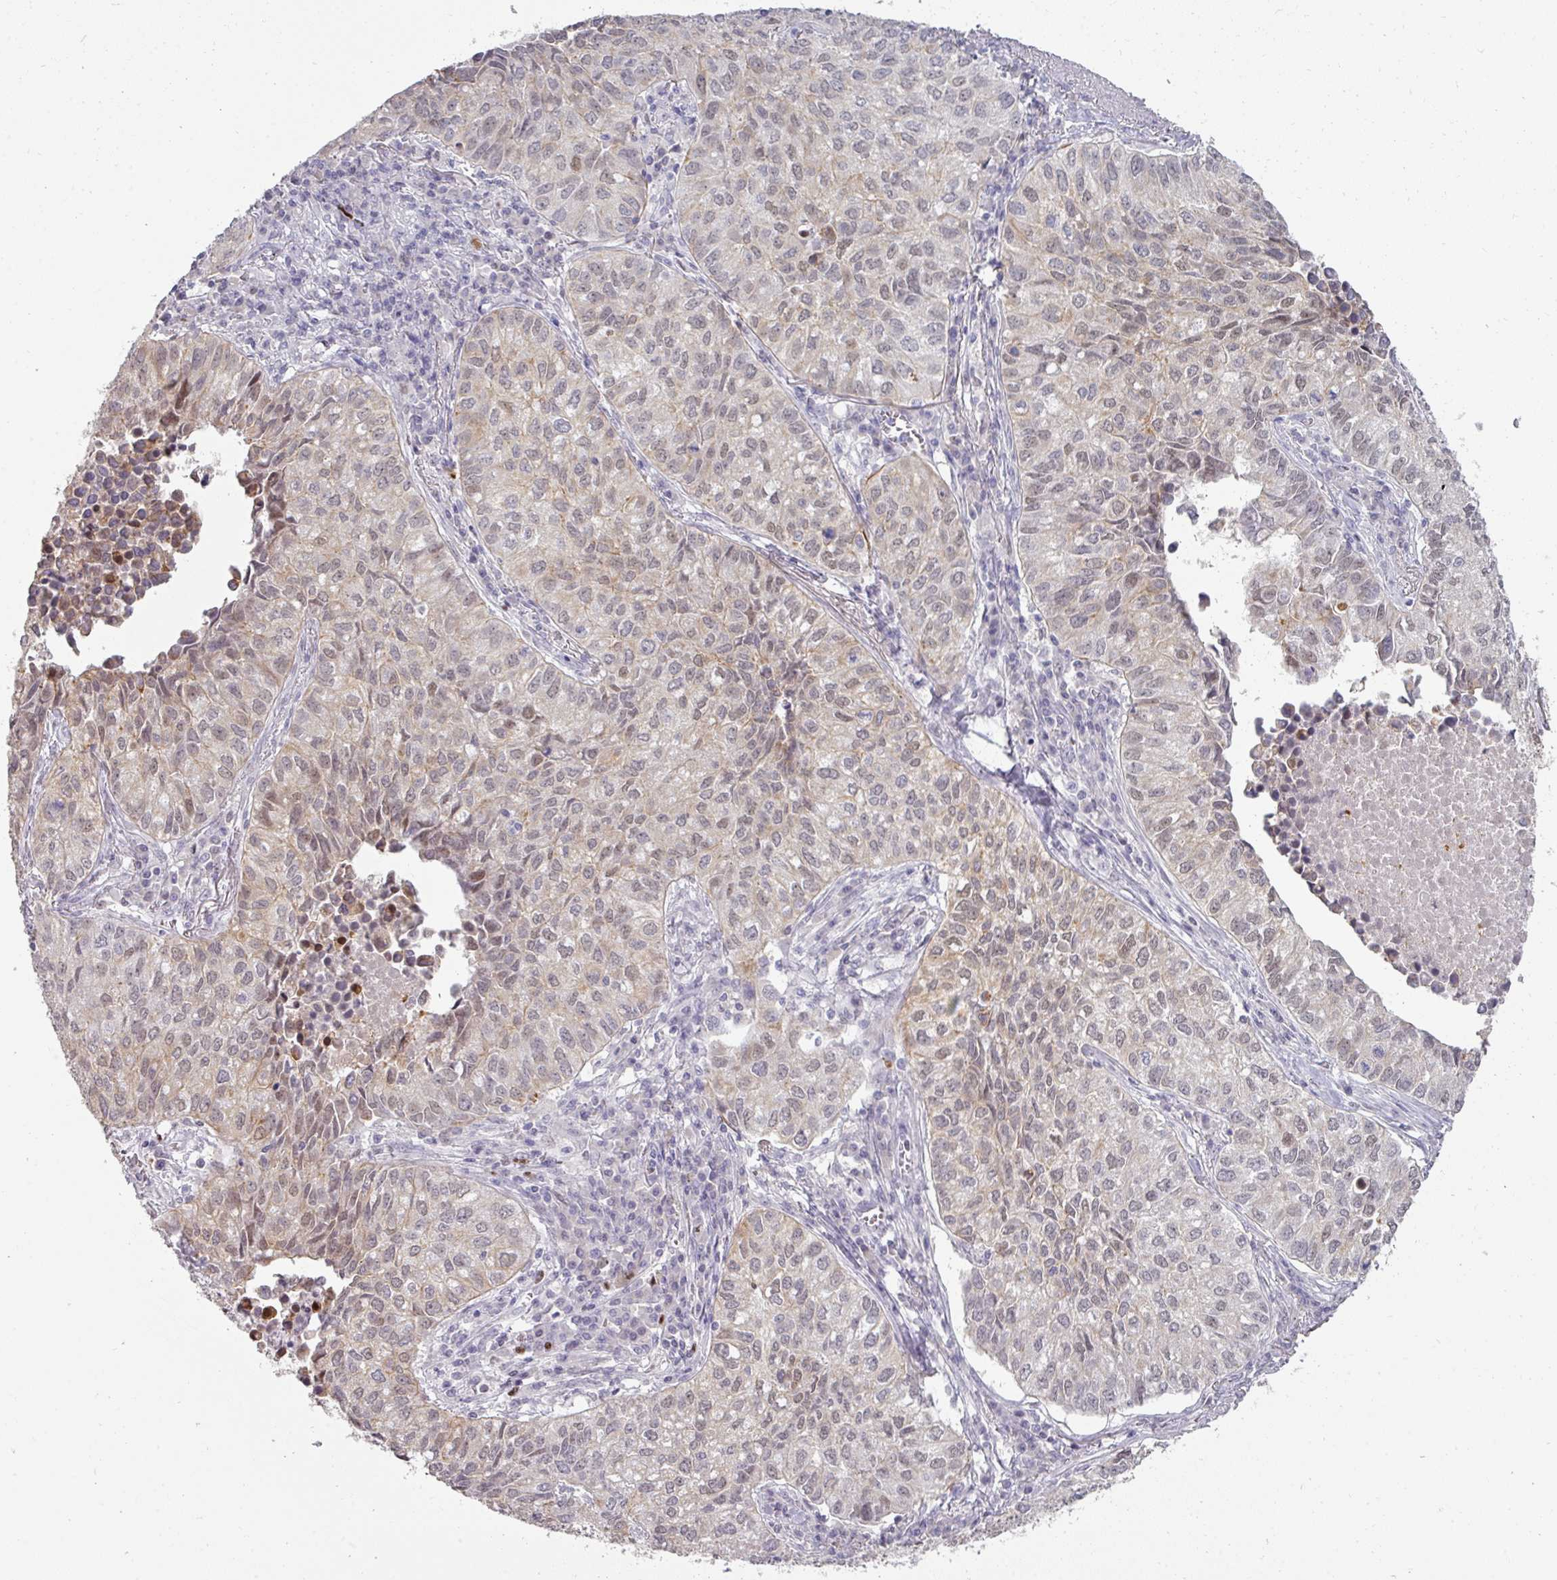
{"staining": {"intensity": "weak", "quantity": "25%-75%", "location": "cytoplasmic/membranous,nuclear"}, "tissue": "lung cancer", "cell_type": "Tumor cells", "image_type": "cancer", "snomed": [{"axis": "morphology", "description": "Adenocarcinoma, NOS"}, {"axis": "topography", "description": "Lung"}], "caption": "Approximately 25%-75% of tumor cells in lung cancer (adenocarcinoma) demonstrate weak cytoplasmic/membranous and nuclear protein expression as visualized by brown immunohistochemical staining.", "gene": "GTF2H3", "patient": {"sex": "female", "age": 50}}